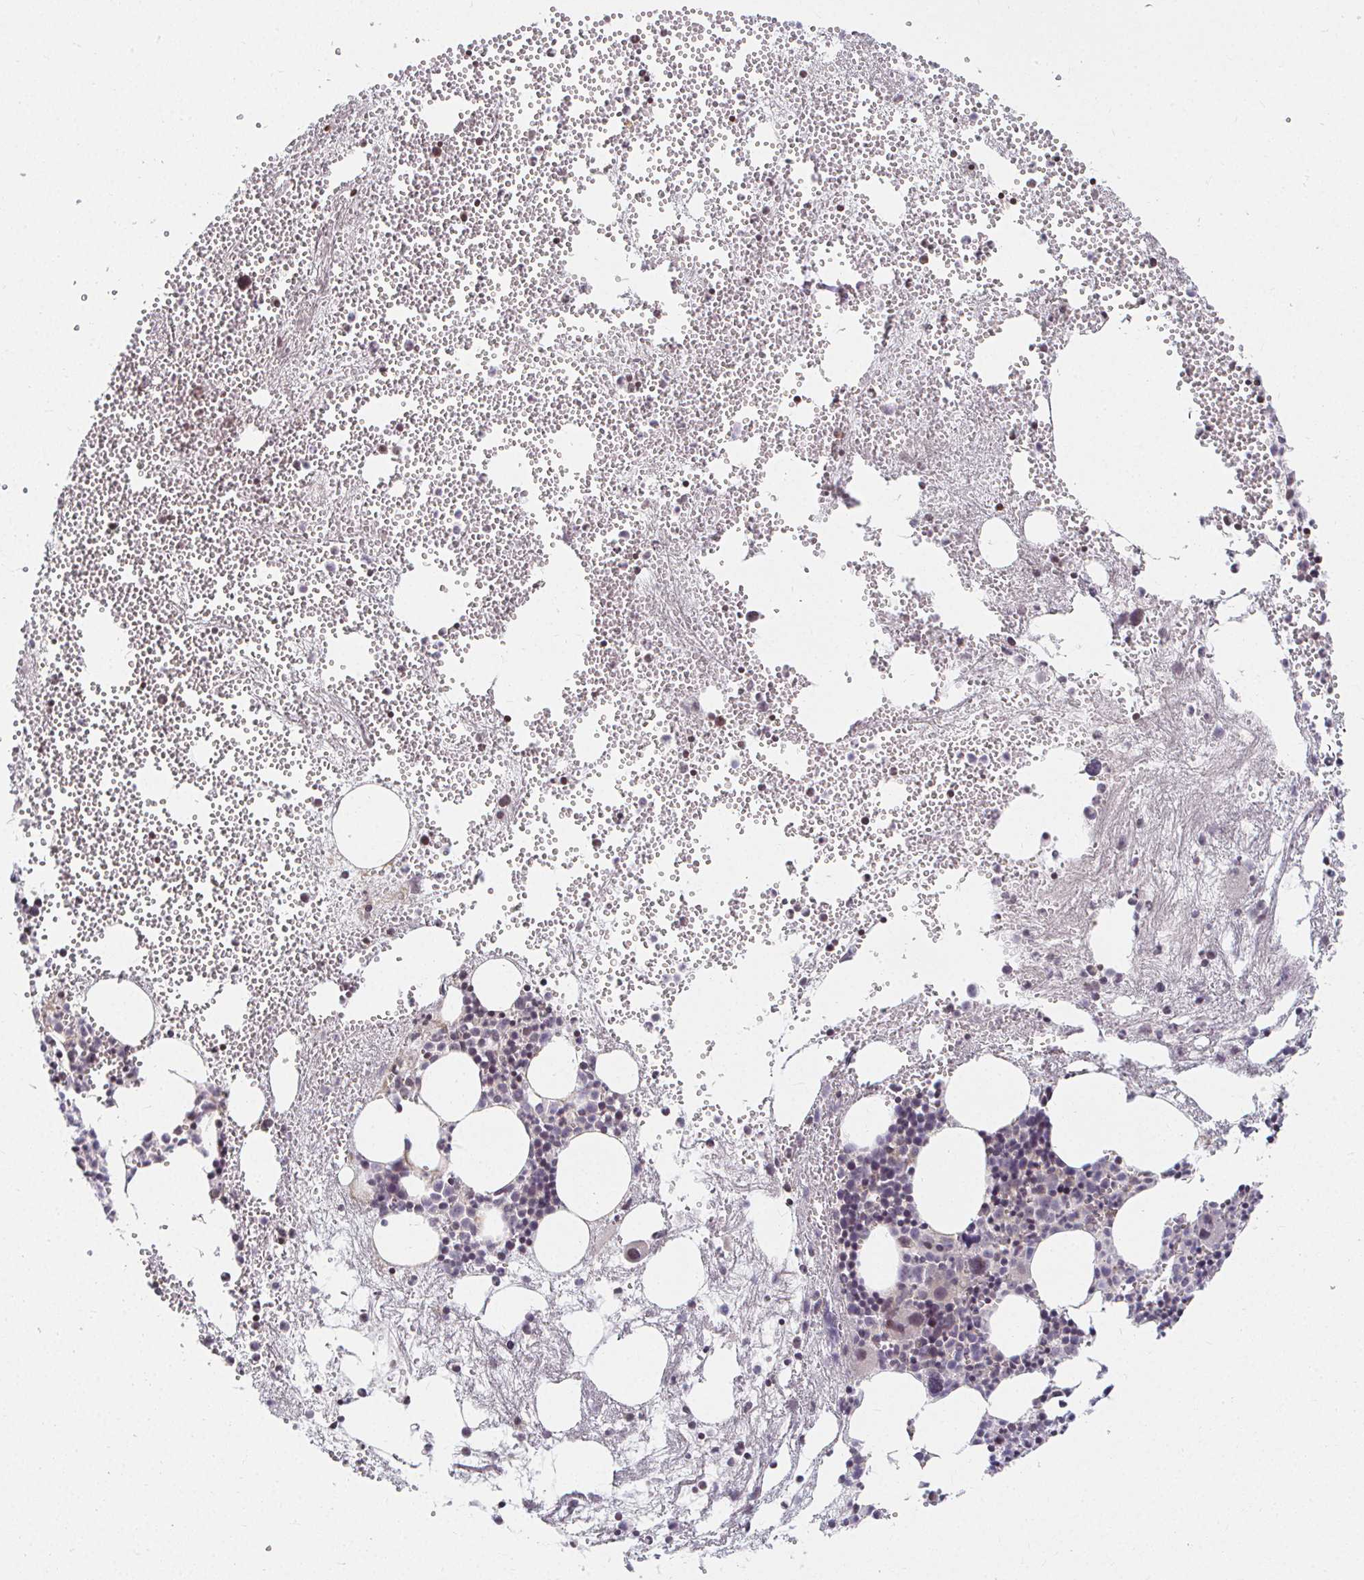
{"staining": {"intensity": "moderate", "quantity": "25%-75%", "location": "nuclear"}, "tissue": "bone marrow", "cell_type": "Hematopoietic cells", "image_type": "normal", "snomed": [{"axis": "morphology", "description": "Normal tissue, NOS"}, {"axis": "topography", "description": "Bone marrow"}], "caption": "An image of bone marrow stained for a protein displays moderate nuclear brown staining in hematopoietic cells. Nuclei are stained in blue.", "gene": "ANK3", "patient": {"sex": "female", "age": 57}}